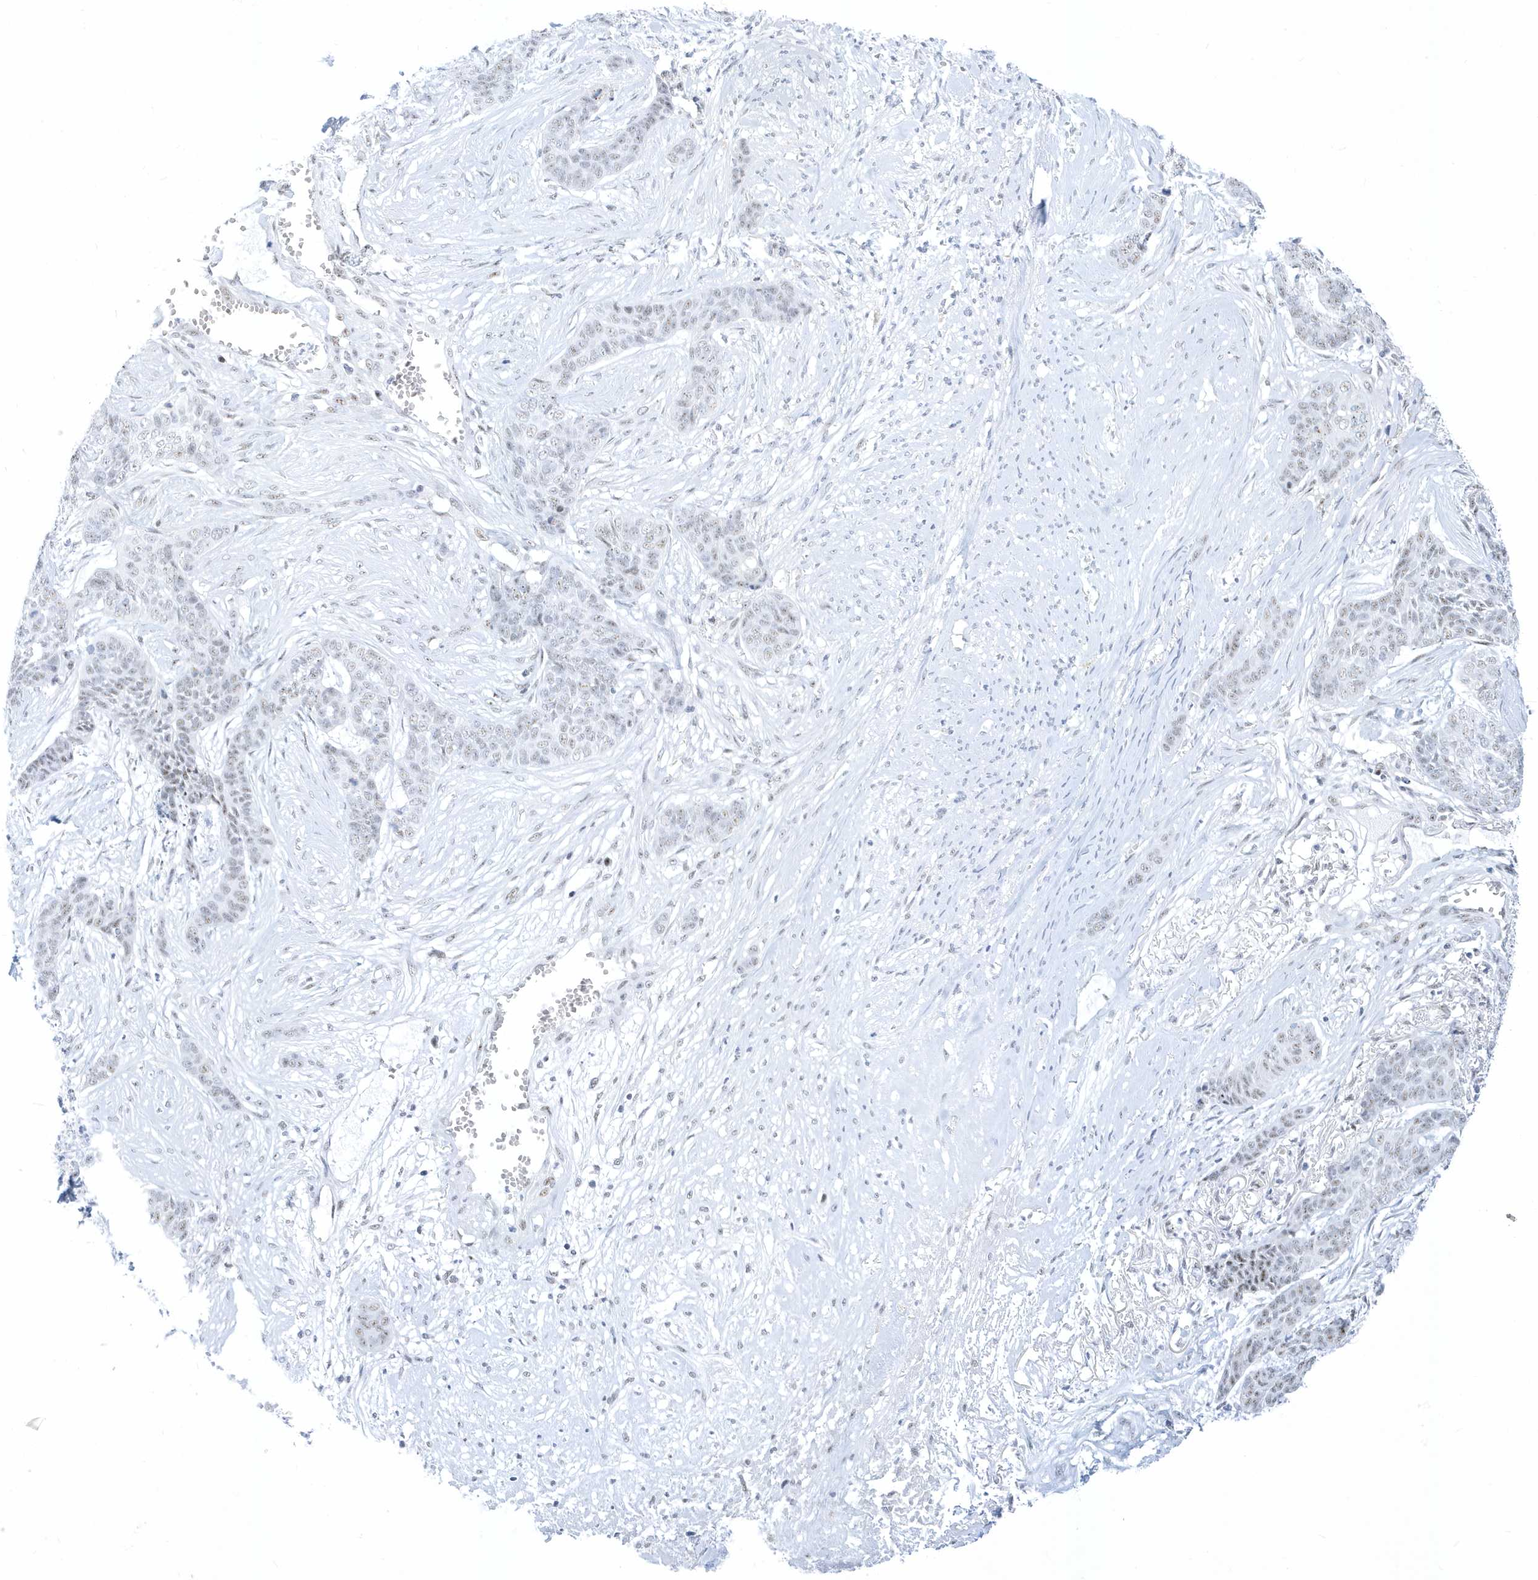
{"staining": {"intensity": "negative", "quantity": "none", "location": "none"}, "tissue": "skin cancer", "cell_type": "Tumor cells", "image_type": "cancer", "snomed": [{"axis": "morphology", "description": "Basal cell carcinoma"}, {"axis": "topography", "description": "Skin"}], "caption": "IHC histopathology image of human basal cell carcinoma (skin) stained for a protein (brown), which reveals no staining in tumor cells.", "gene": "PLEKHN1", "patient": {"sex": "female", "age": 64}}